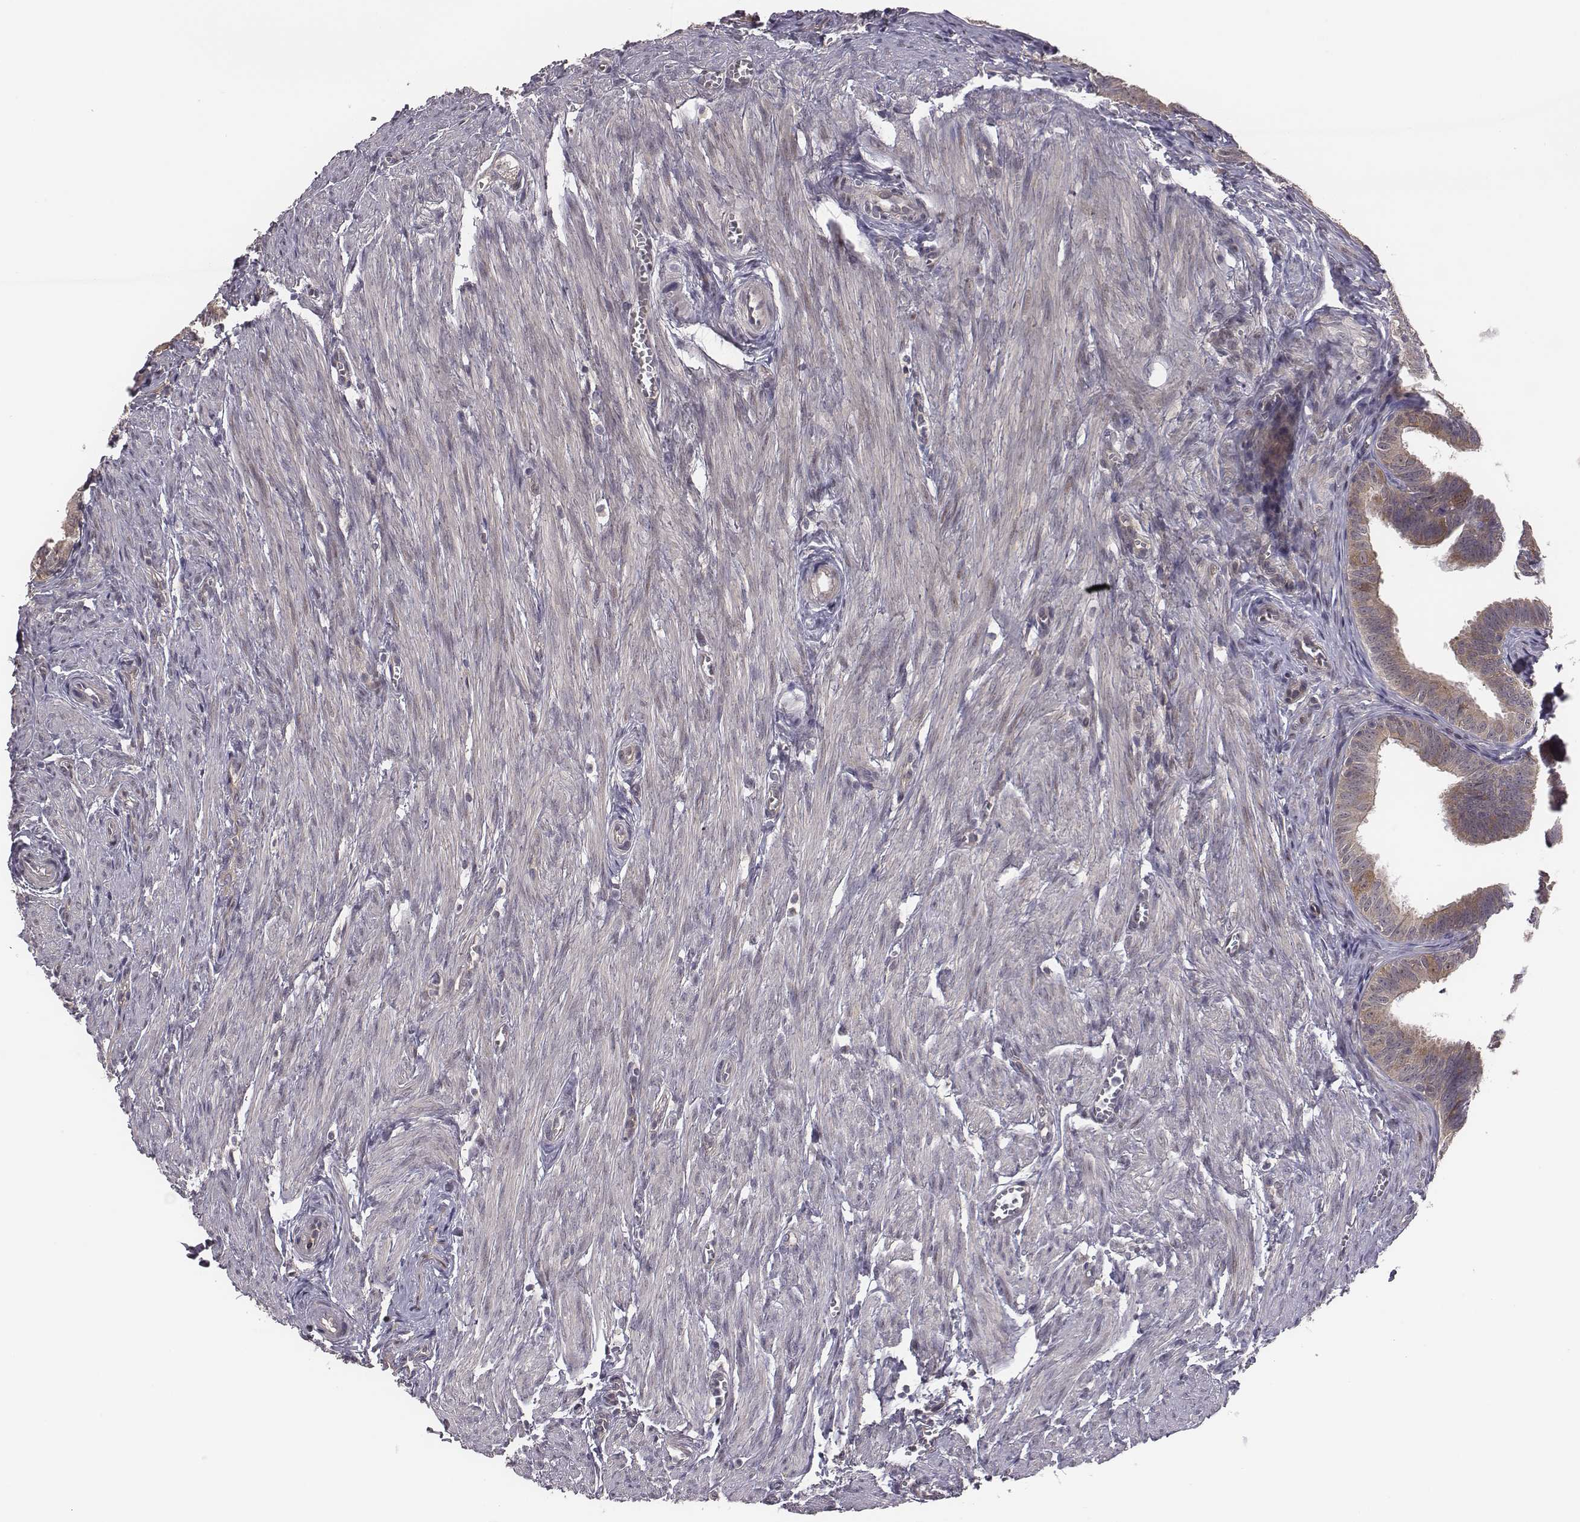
{"staining": {"intensity": "moderate", "quantity": ">75%", "location": "cytoplasmic/membranous"}, "tissue": "fallopian tube", "cell_type": "Glandular cells", "image_type": "normal", "snomed": [{"axis": "morphology", "description": "Normal tissue, NOS"}, {"axis": "topography", "description": "Fallopian tube"}], "caption": "Fallopian tube stained for a protein exhibits moderate cytoplasmic/membranous positivity in glandular cells. The staining was performed using DAB (3,3'-diaminobenzidine), with brown indicating positive protein expression. Nuclei are stained blue with hematoxylin.", "gene": "SMURF2", "patient": {"sex": "female", "age": 25}}